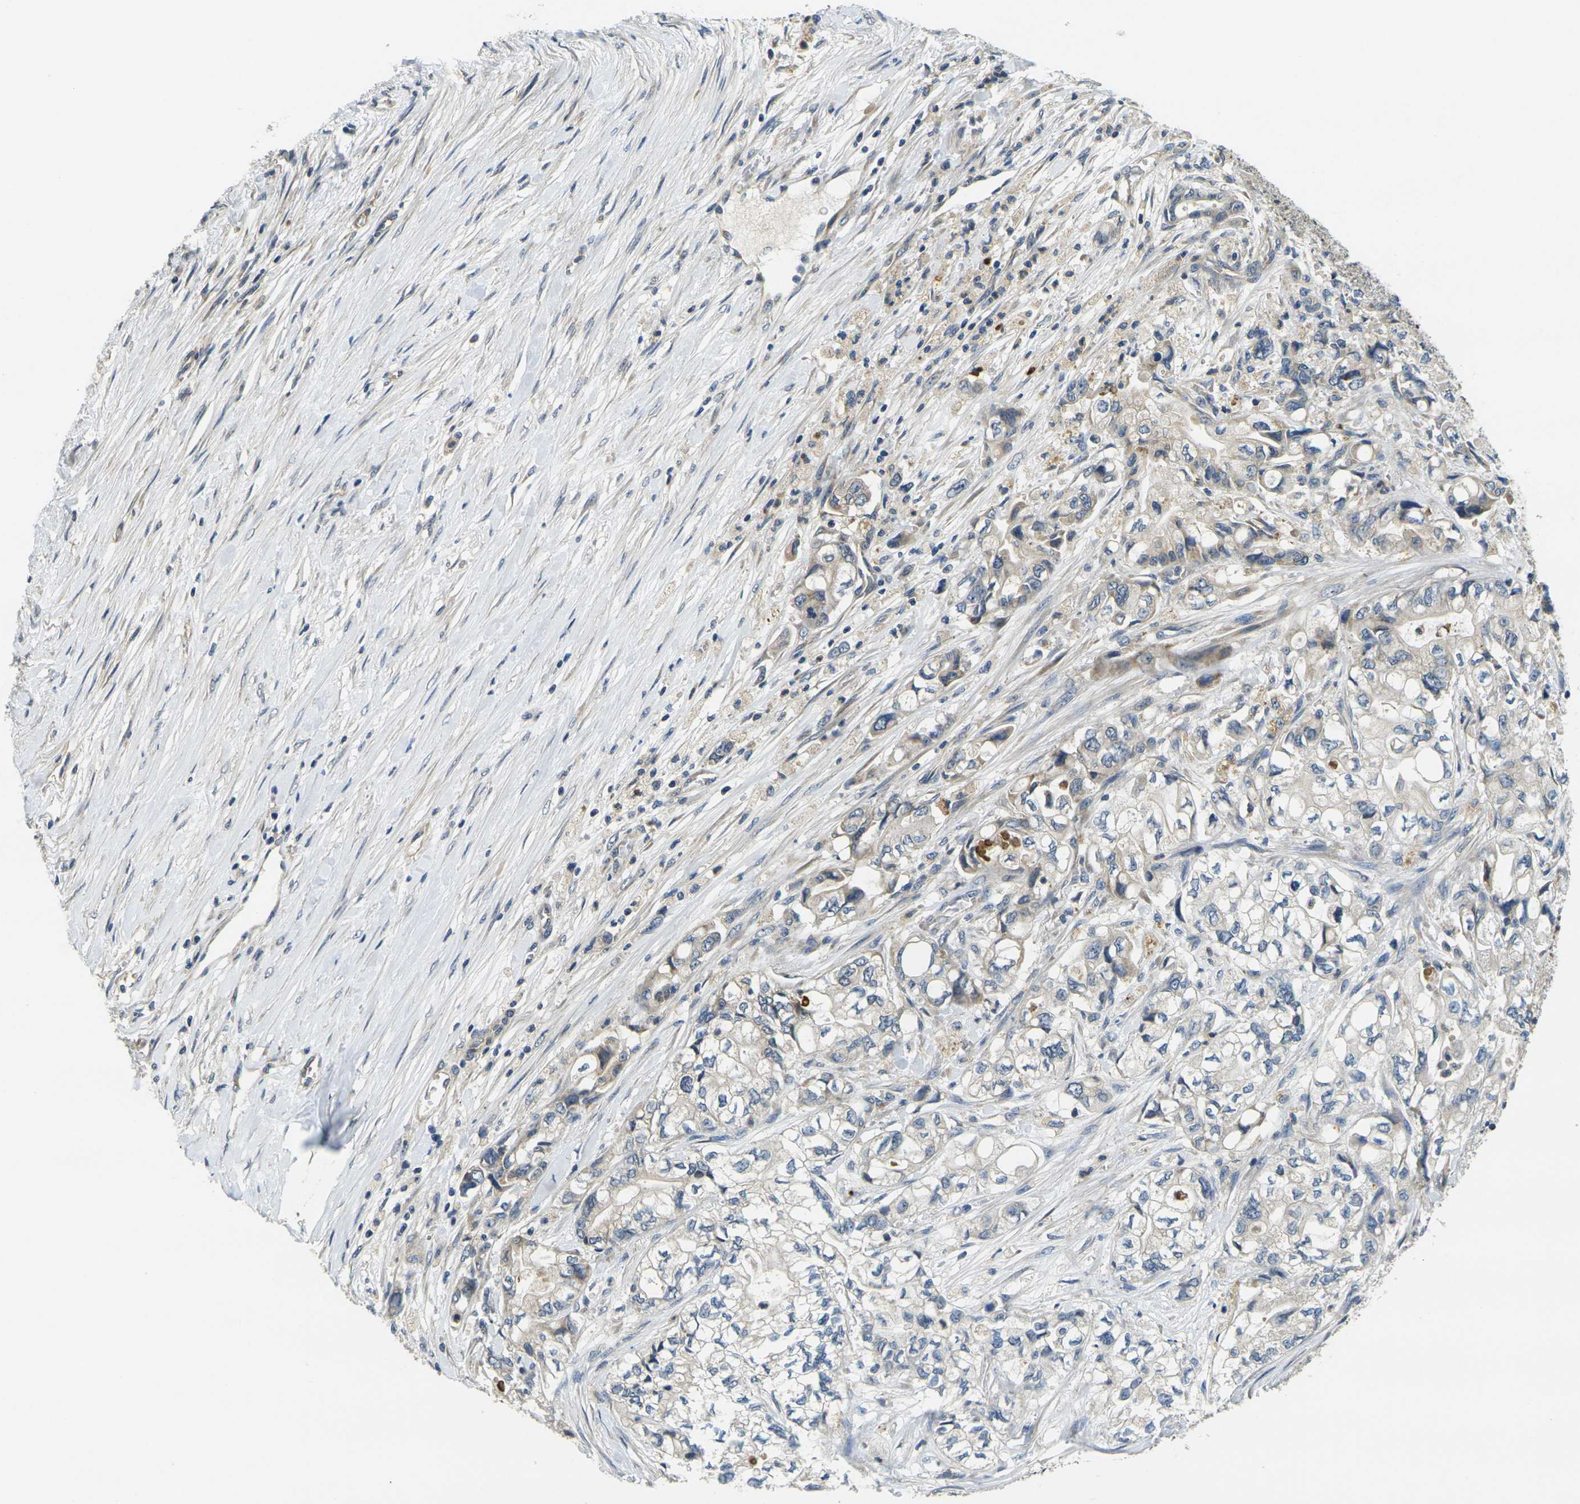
{"staining": {"intensity": "negative", "quantity": "none", "location": "none"}, "tissue": "pancreatic cancer", "cell_type": "Tumor cells", "image_type": "cancer", "snomed": [{"axis": "morphology", "description": "Adenocarcinoma, NOS"}, {"axis": "topography", "description": "Pancreas"}], "caption": "Immunohistochemical staining of human adenocarcinoma (pancreatic) exhibits no significant staining in tumor cells.", "gene": "MINAR2", "patient": {"sex": "male", "age": 79}}